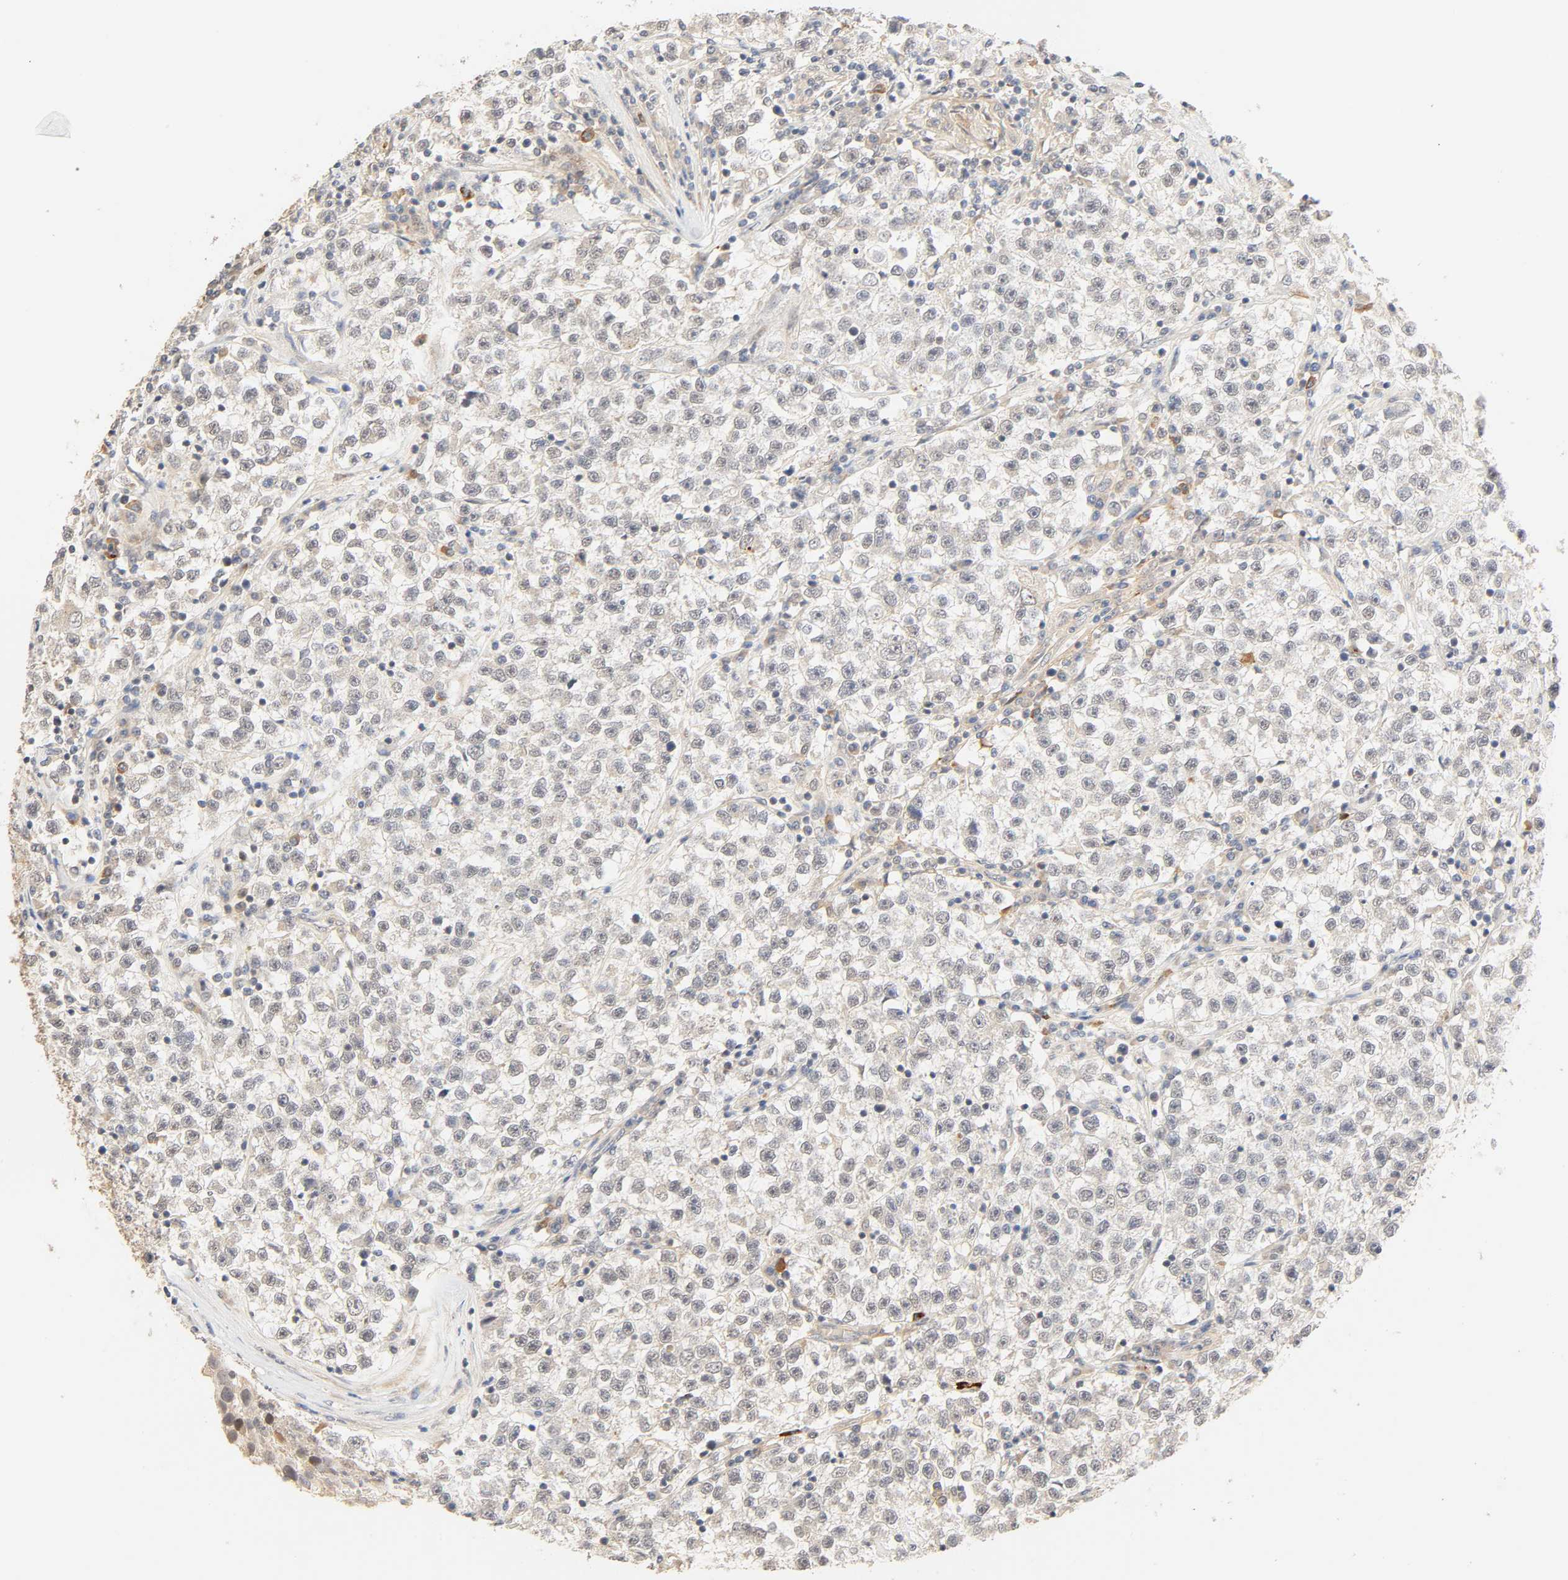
{"staining": {"intensity": "negative", "quantity": "none", "location": "none"}, "tissue": "testis cancer", "cell_type": "Tumor cells", "image_type": "cancer", "snomed": [{"axis": "morphology", "description": "Seminoma, NOS"}, {"axis": "topography", "description": "Testis"}], "caption": "Protein analysis of seminoma (testis) shows no significant positivity in tumor cells. Nuclei are stained in blue.", "gene": "CACNA1G", "patient": {"sex": "male", "age": 22}}